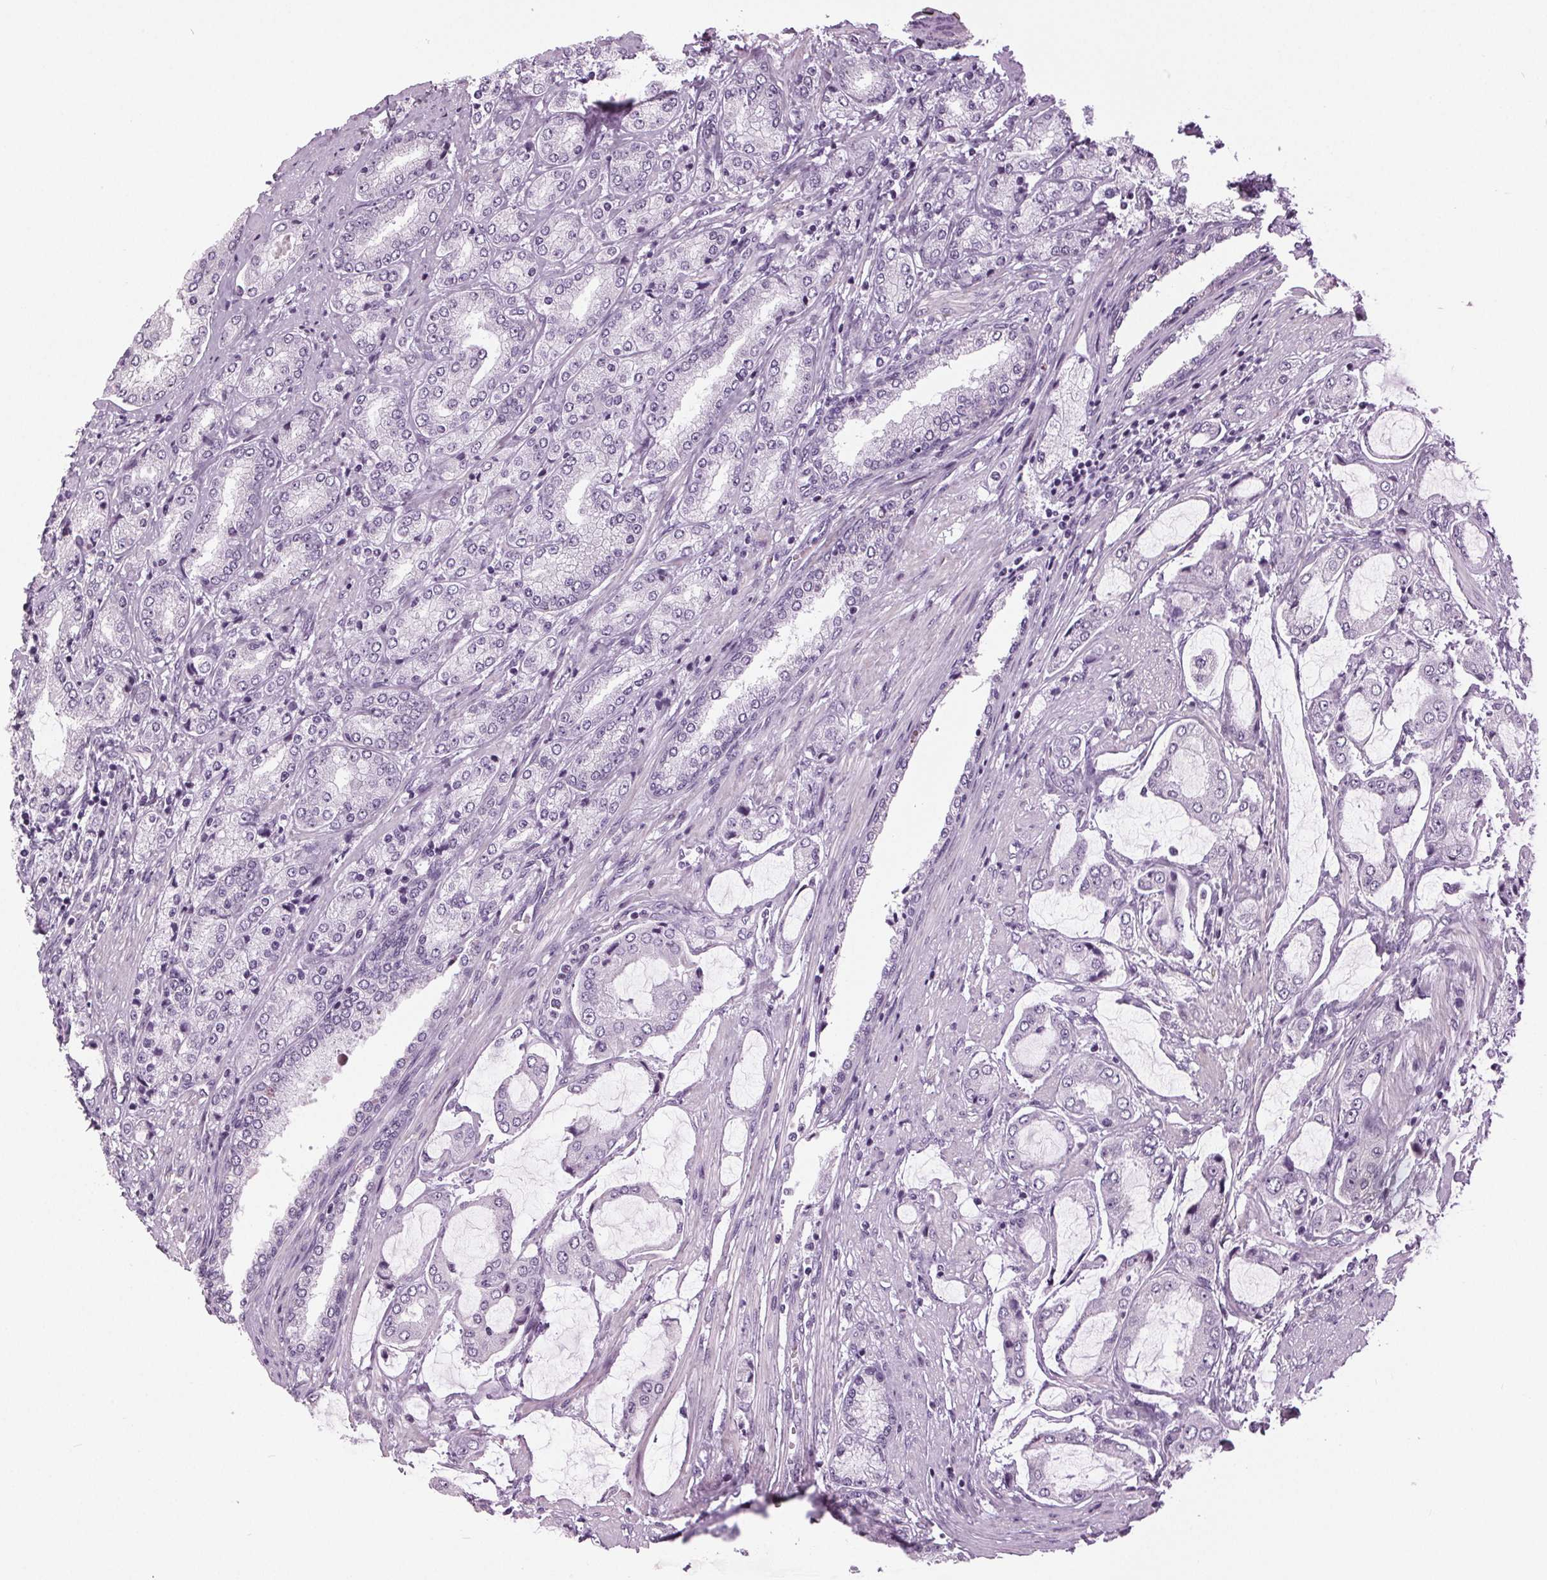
{"staining": {"intensity": "negative", "quantity": "none", "location": "none"}, "tissue": "prostate cancer", "cell_type": "Tumor cells", "image_type": "cancer", "snomed": [{"axis": "morphology", "description": "Adenocarcinoma, NOS"}, {"axis": "topography", "description": "Prostate"}], "caption": "A histopathology image of human prostate cancer (adenocarcinoma) is negative for staining in tumor cells.", "gene": "DNAH12", "patient": {"sex": "male", "age": 63}}